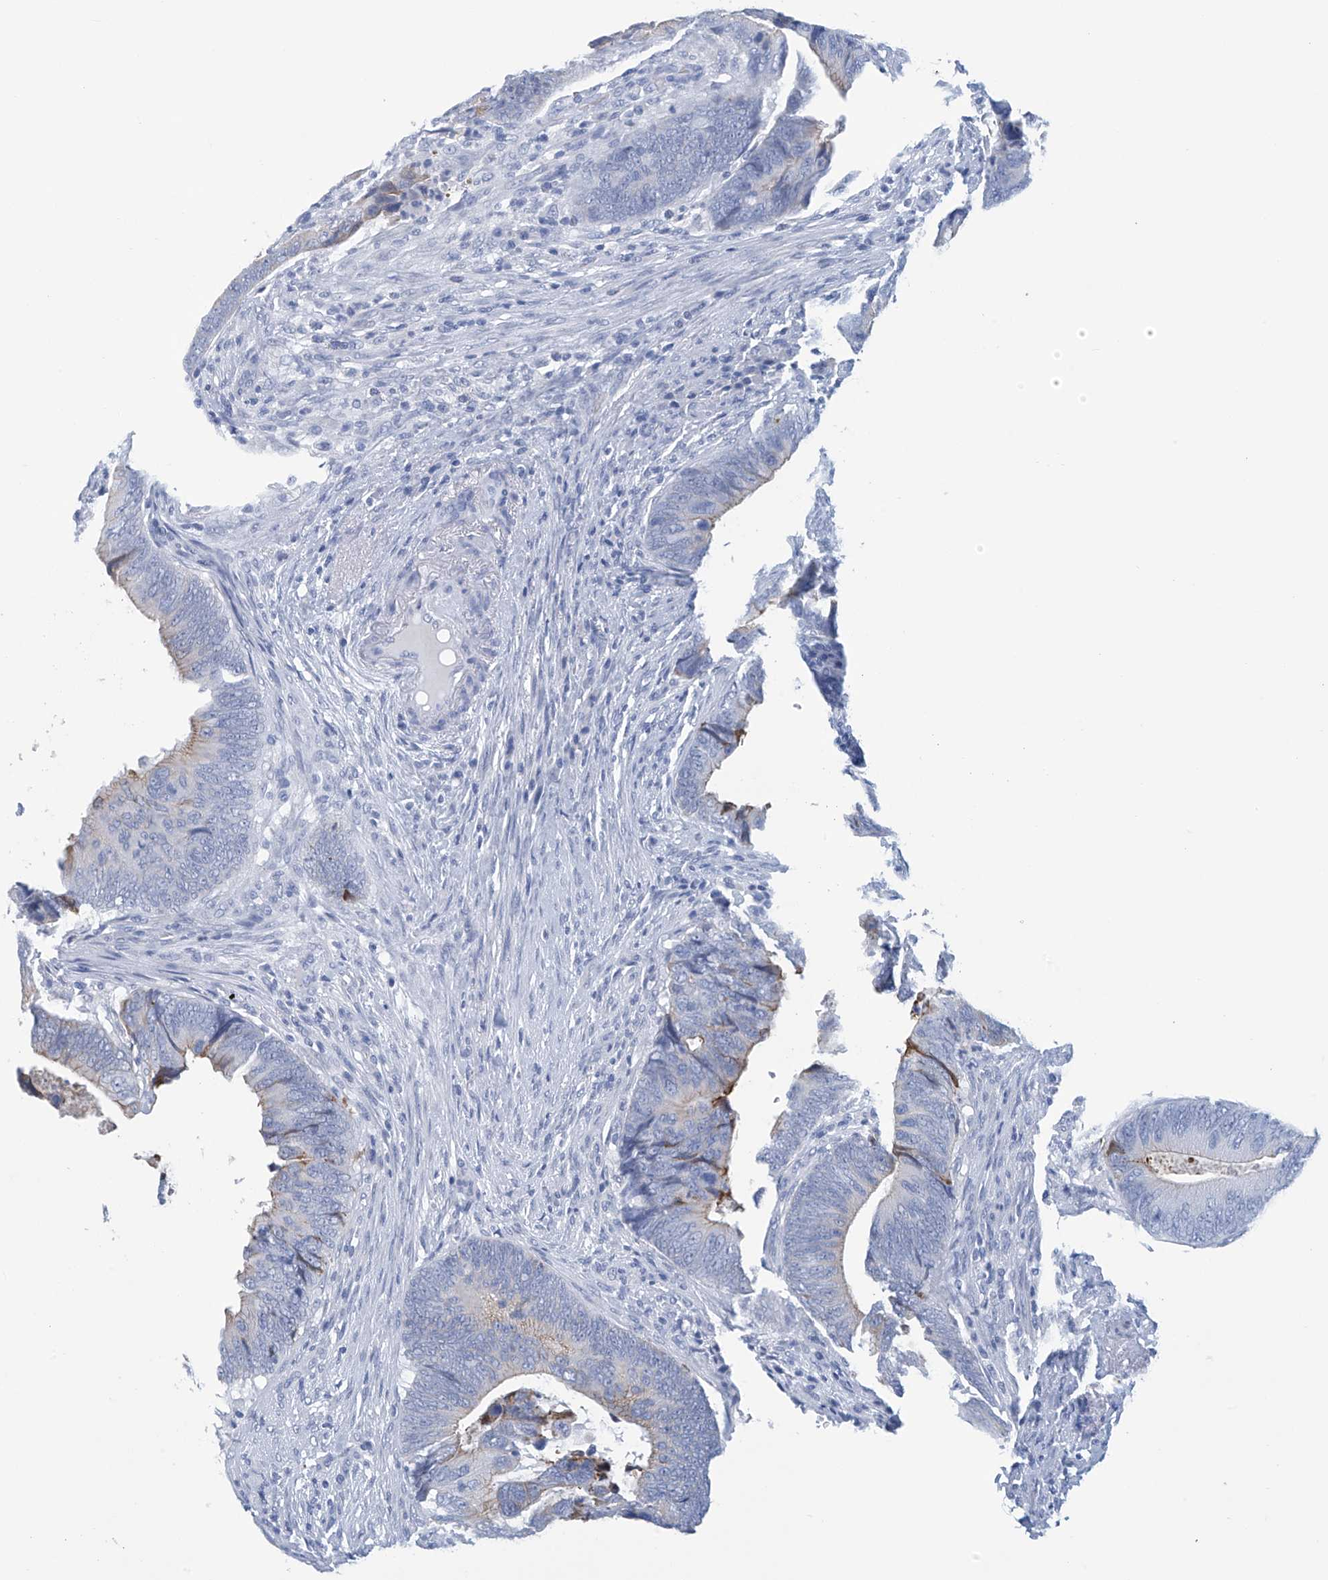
{"staining": {"intensity": "moderate", "quantity": "<25%", "location": "cytoplasmic/membranous"}, "tissue": "colorectal cancer", "cell_type": "Tumor cells", "image_type": "cancer", "snomed": [{"axis": "morphology", "description": "Normal tissue, NOS"}, {"axis": "morphology", "description": "Adenocarcinoma, NOS"}, {"axis": "topography", "description": "Colon"}], "caption": "An image of human colorectal cancer stained for a protein demonstrates moderate cytoplasmic/membranous brown staining in tumor cells.", "gene": "DSP", "patient": {"sex": "male", "age": 56}}